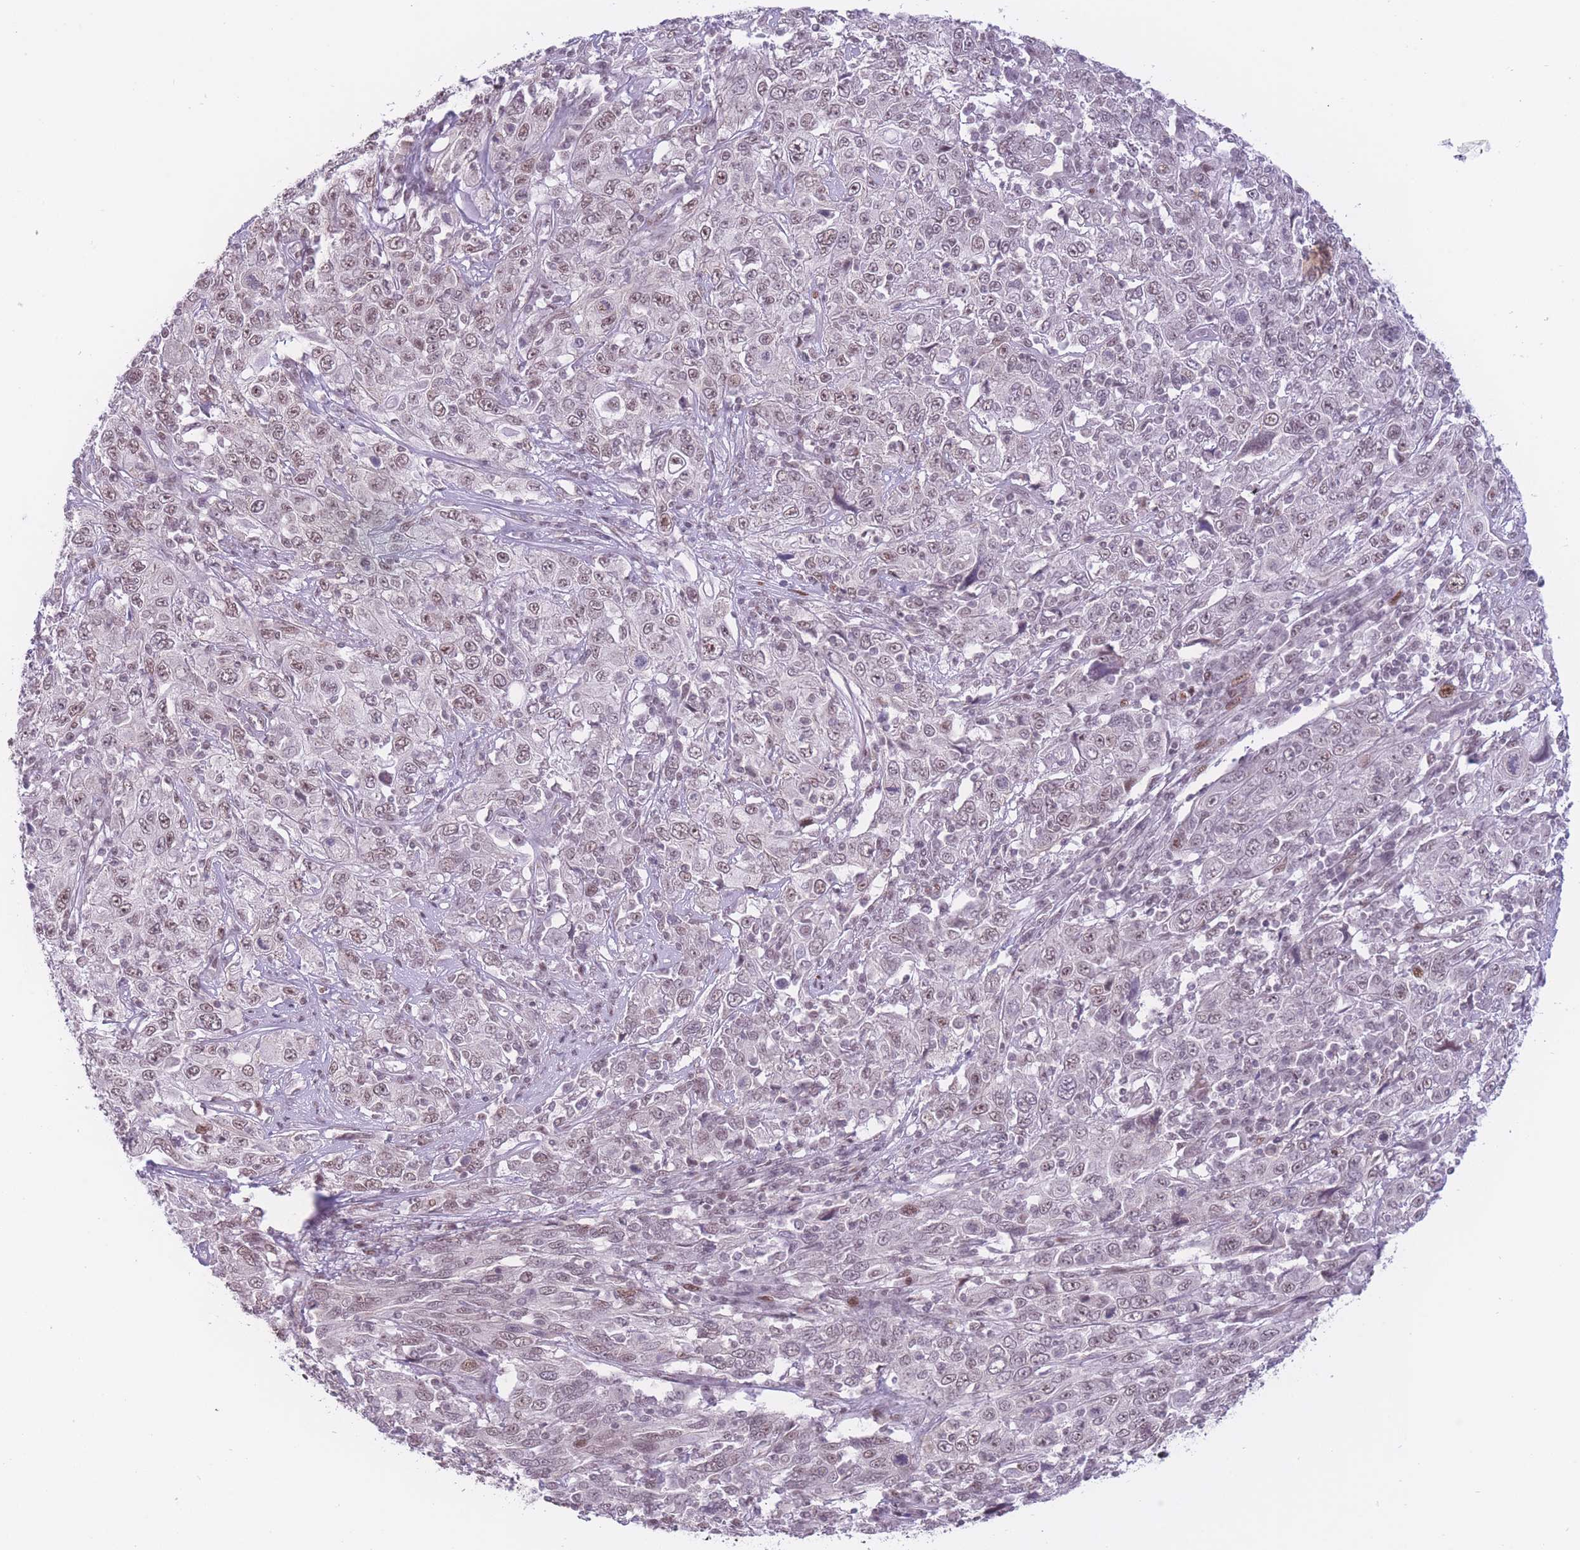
{"staining": {"intensity": "weak", "quantity": ">75%", "location": "nuclear"}, "tissue": "cervical cancer", "cell_type": "Tumor cells", "image_type": "cancer", "snomed": [{"axis": "morphology", "description": "Squamous cell carcinoma, NOS"}, {"axis": "topography", "description": "Cervix"}], "caption": "The immunohistochemical stain shows weak nuclear staining in tumor cells of cervical squamous cell carcinoma tissue.", "gene": "PCIF1", "patient": {"sex": "female", "age": 46}}